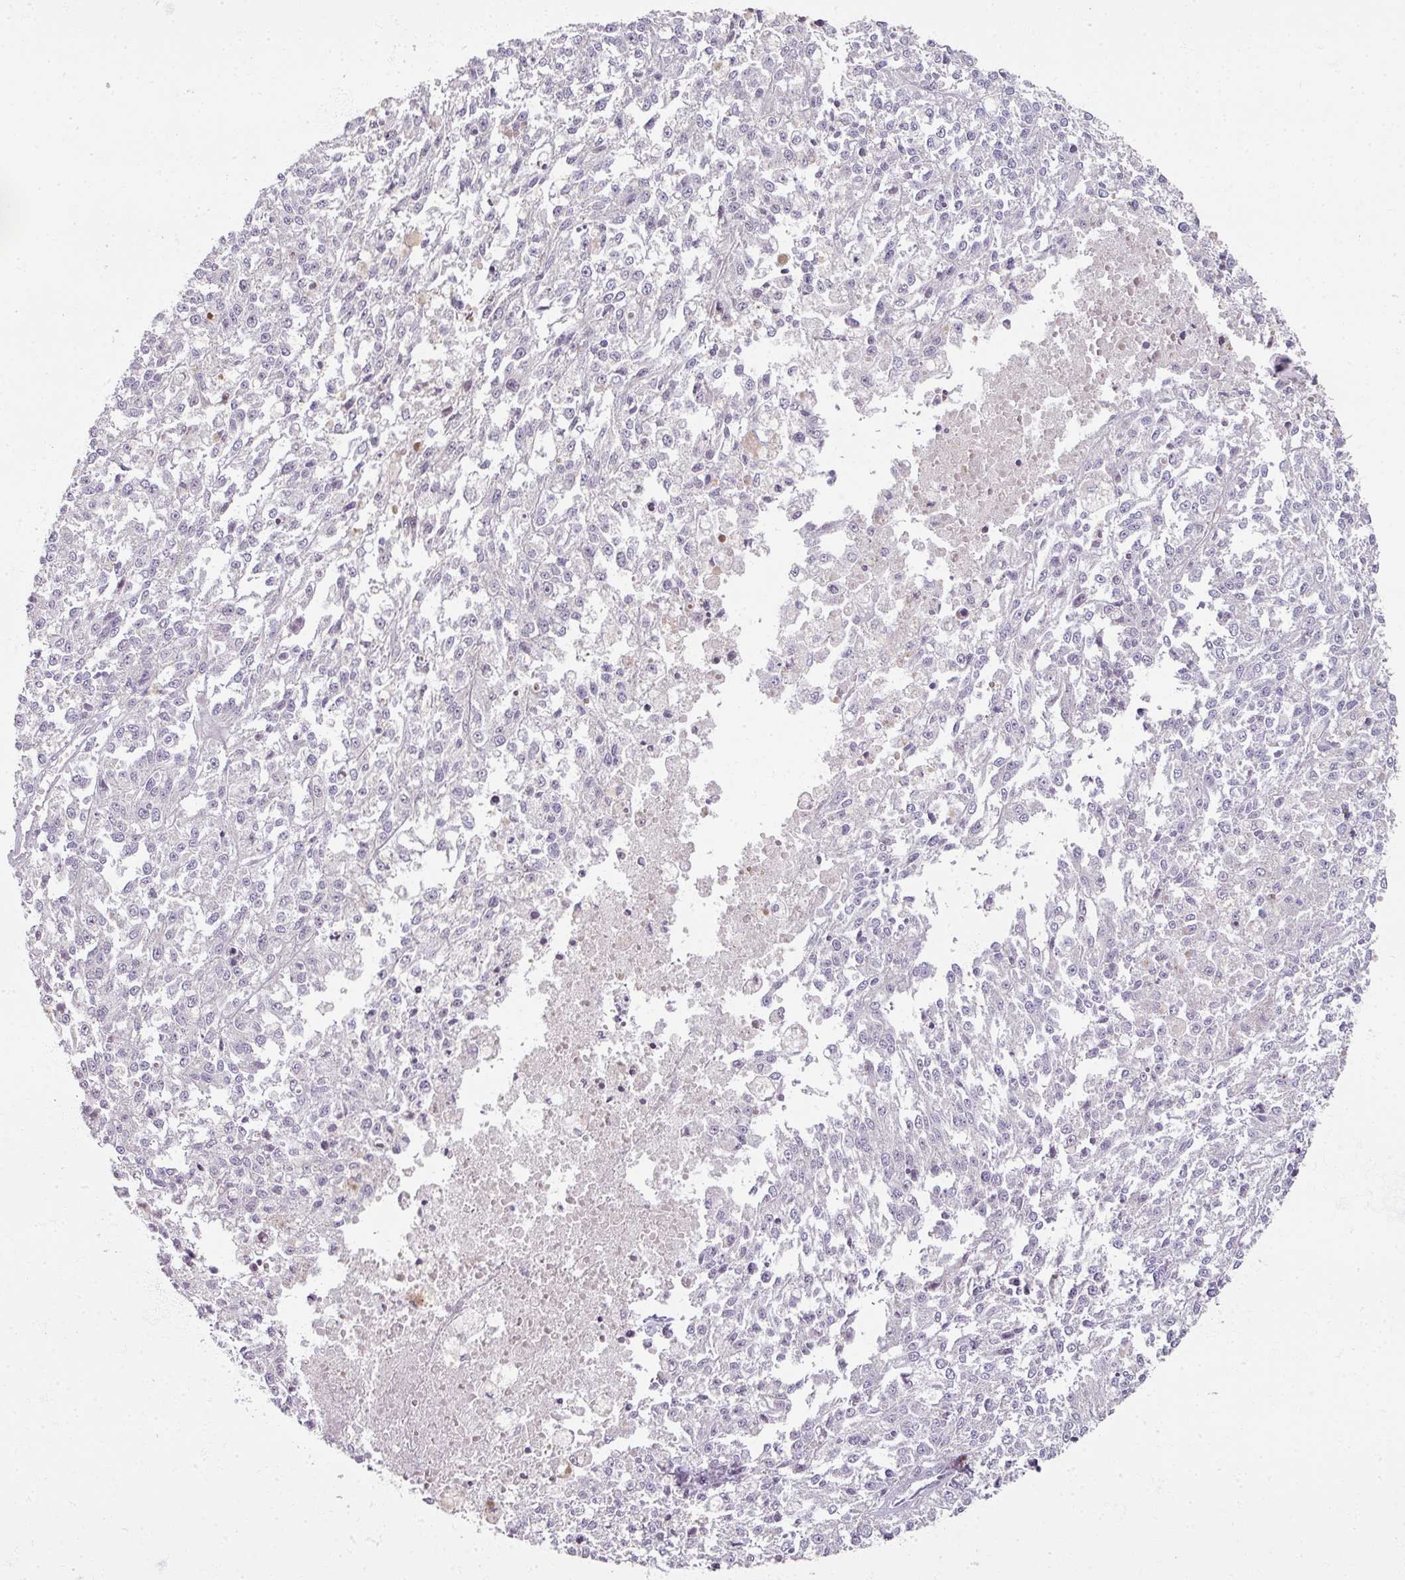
{"staining": {"intensity": "negative", "quantity": "none", "location": "none"}, "tissue": "melanoma", "cell_type": "Tumor cells", "image_type": "cancer", "snomed": [{"axis": "morphology", "description": "Malignant melanoma, NOS"}, {"axis": "topography", "description": "Skin"}], "caption": "Tumor cells are negative for protein expression in human malignant melanoma. (DAB (3,3'-diaminobenzidine) immunohistochemistry, high magnification).", "gene": "MYMK", "patient": {"sex": "female", "age": 64}}